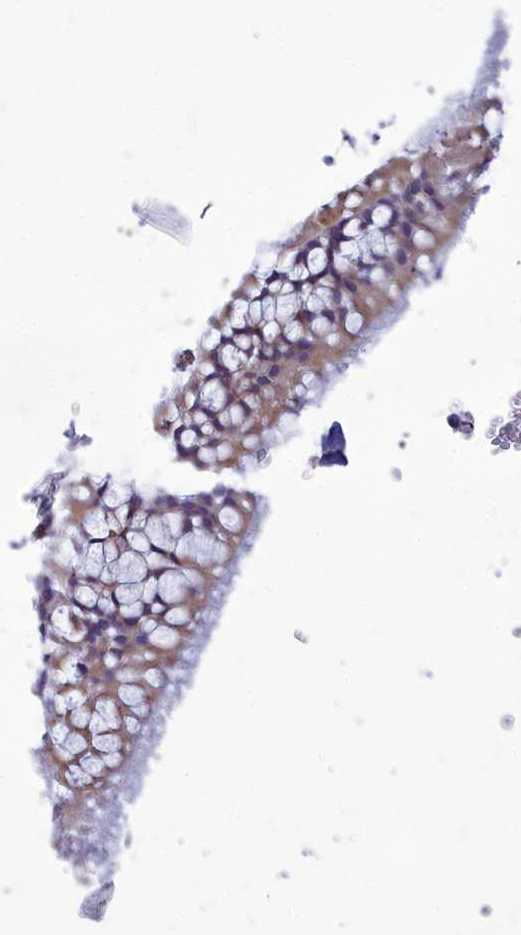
{"staining": {"intensity": "weak", "quantity": "25%-75%", "location": "cytoplasmic/membranous"}, "tissue": "bronchus", "cell_type": "Respiratory epithelial cells", "image_type": "normal", "snomed": [{"axis": "morphology", "description": "Normal tissue, NOS"}, {"axis": "morphology", "description": "Inflammation, NOS"}, {"axis": "topography", "description": "Cartilage tissue"}, {"axis": "topography", "description": "Bronchus"}, {"axis": "topography", "description": "Lung"}], "caption": "Protein staining of unremarkable bronchus shows weak cytoplasmic/membranous expression in approximately 25%-75% of respiratory epithelial cells. The staining is performed using DAB (3,3'-diaminobenzidine) brown chromogen to label protein expression. The nuclei are counter-stained blue using hematoxylin.", "gene": "CENATAC", "patient": {"sex": "female", "age": 64}}